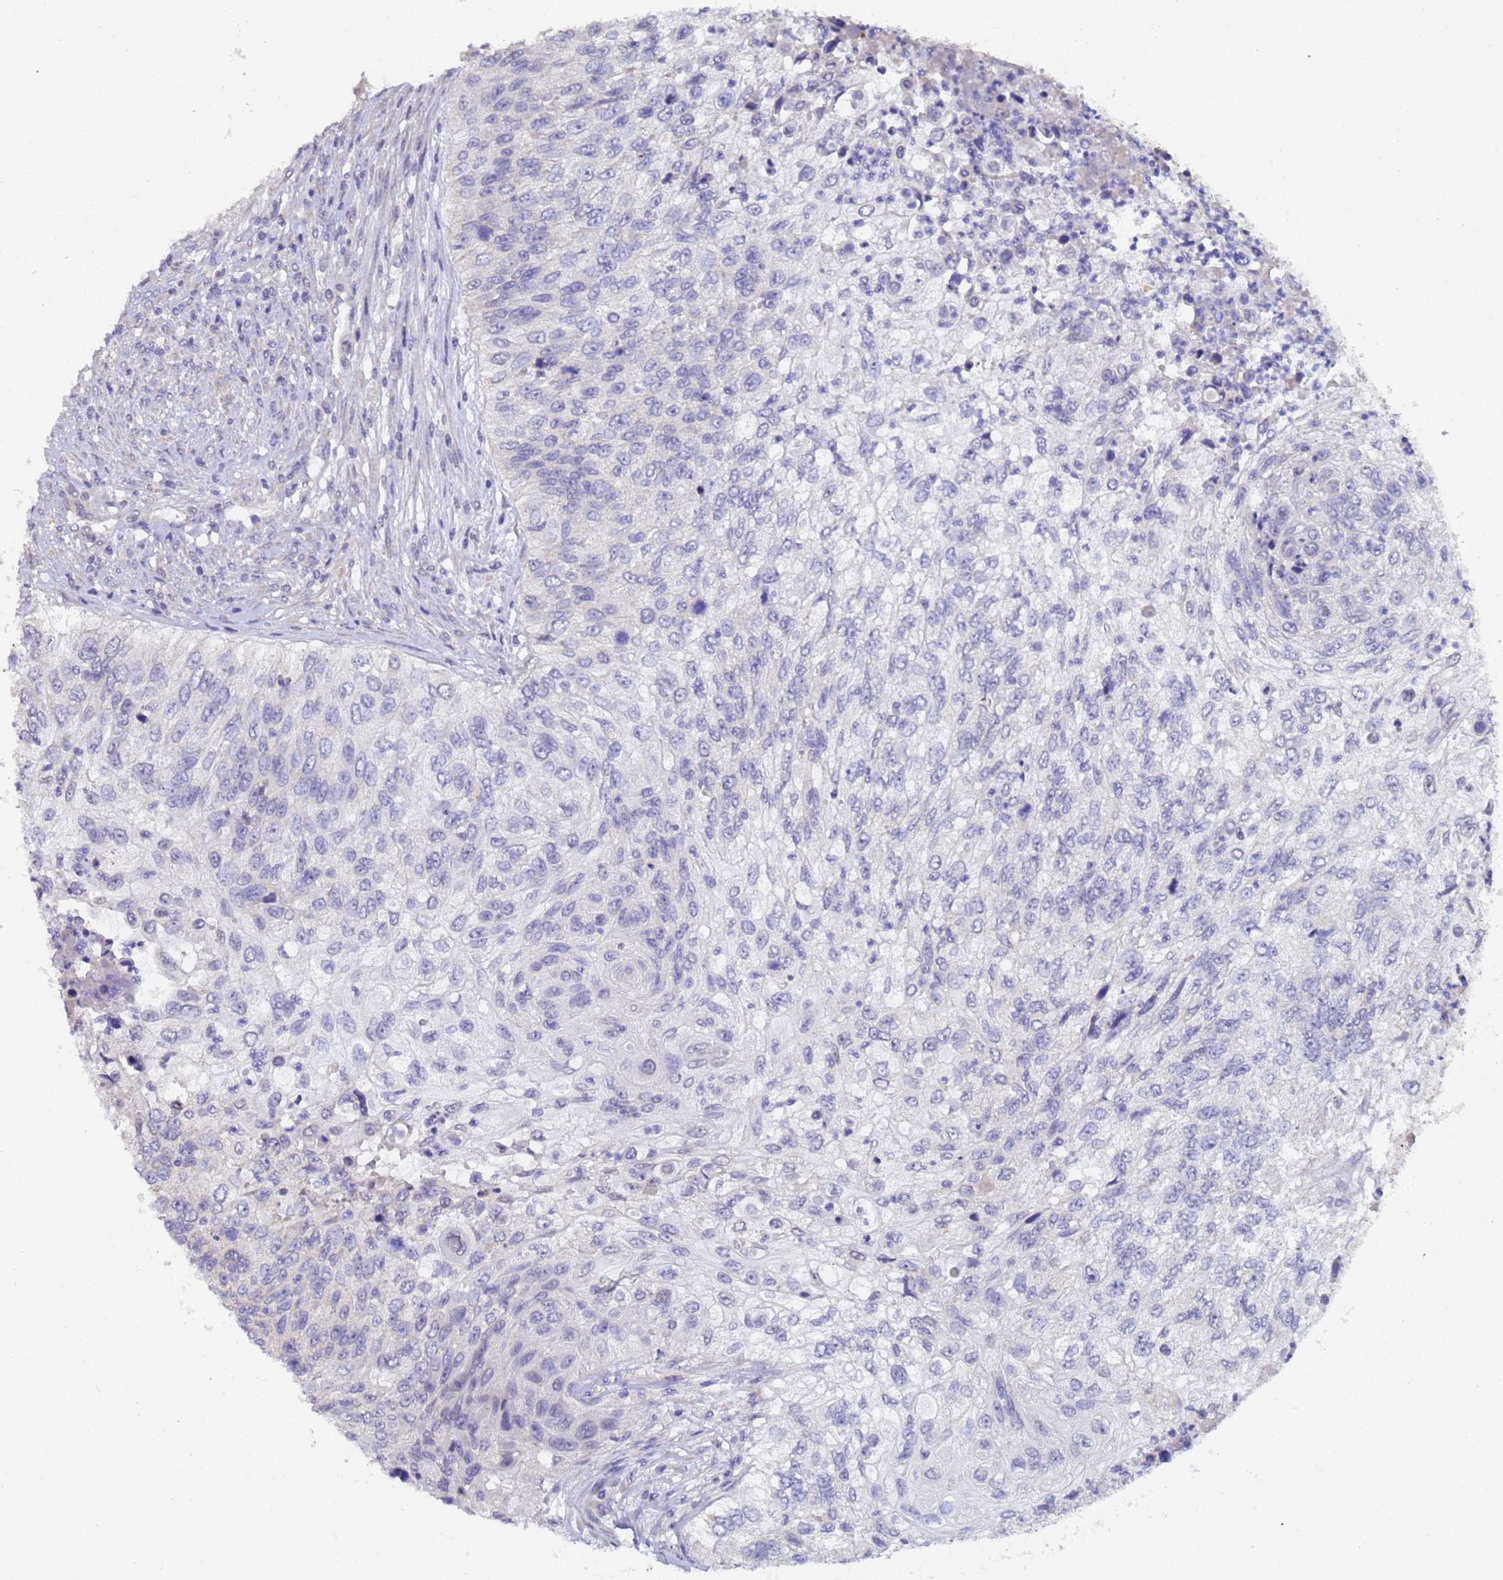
{"staining": {"intensity": "negative", "quantity": "none", "location": "none"}, "tissue": "urothelial cancer", "cell_type": "Tumor cells", "image_type": "cancer", "snomed": [{"axis": "morphology", "description": "Urothelial carcinoma, High grade"}, {"axis": "topography", "description": "Urinary bladder"}], "caption": "Tumor cells show no significant protein positivity in urothelial carcinoma (high-grade).", "gene": "IHO1", "patient": {"sex": "female", "age": 60}}